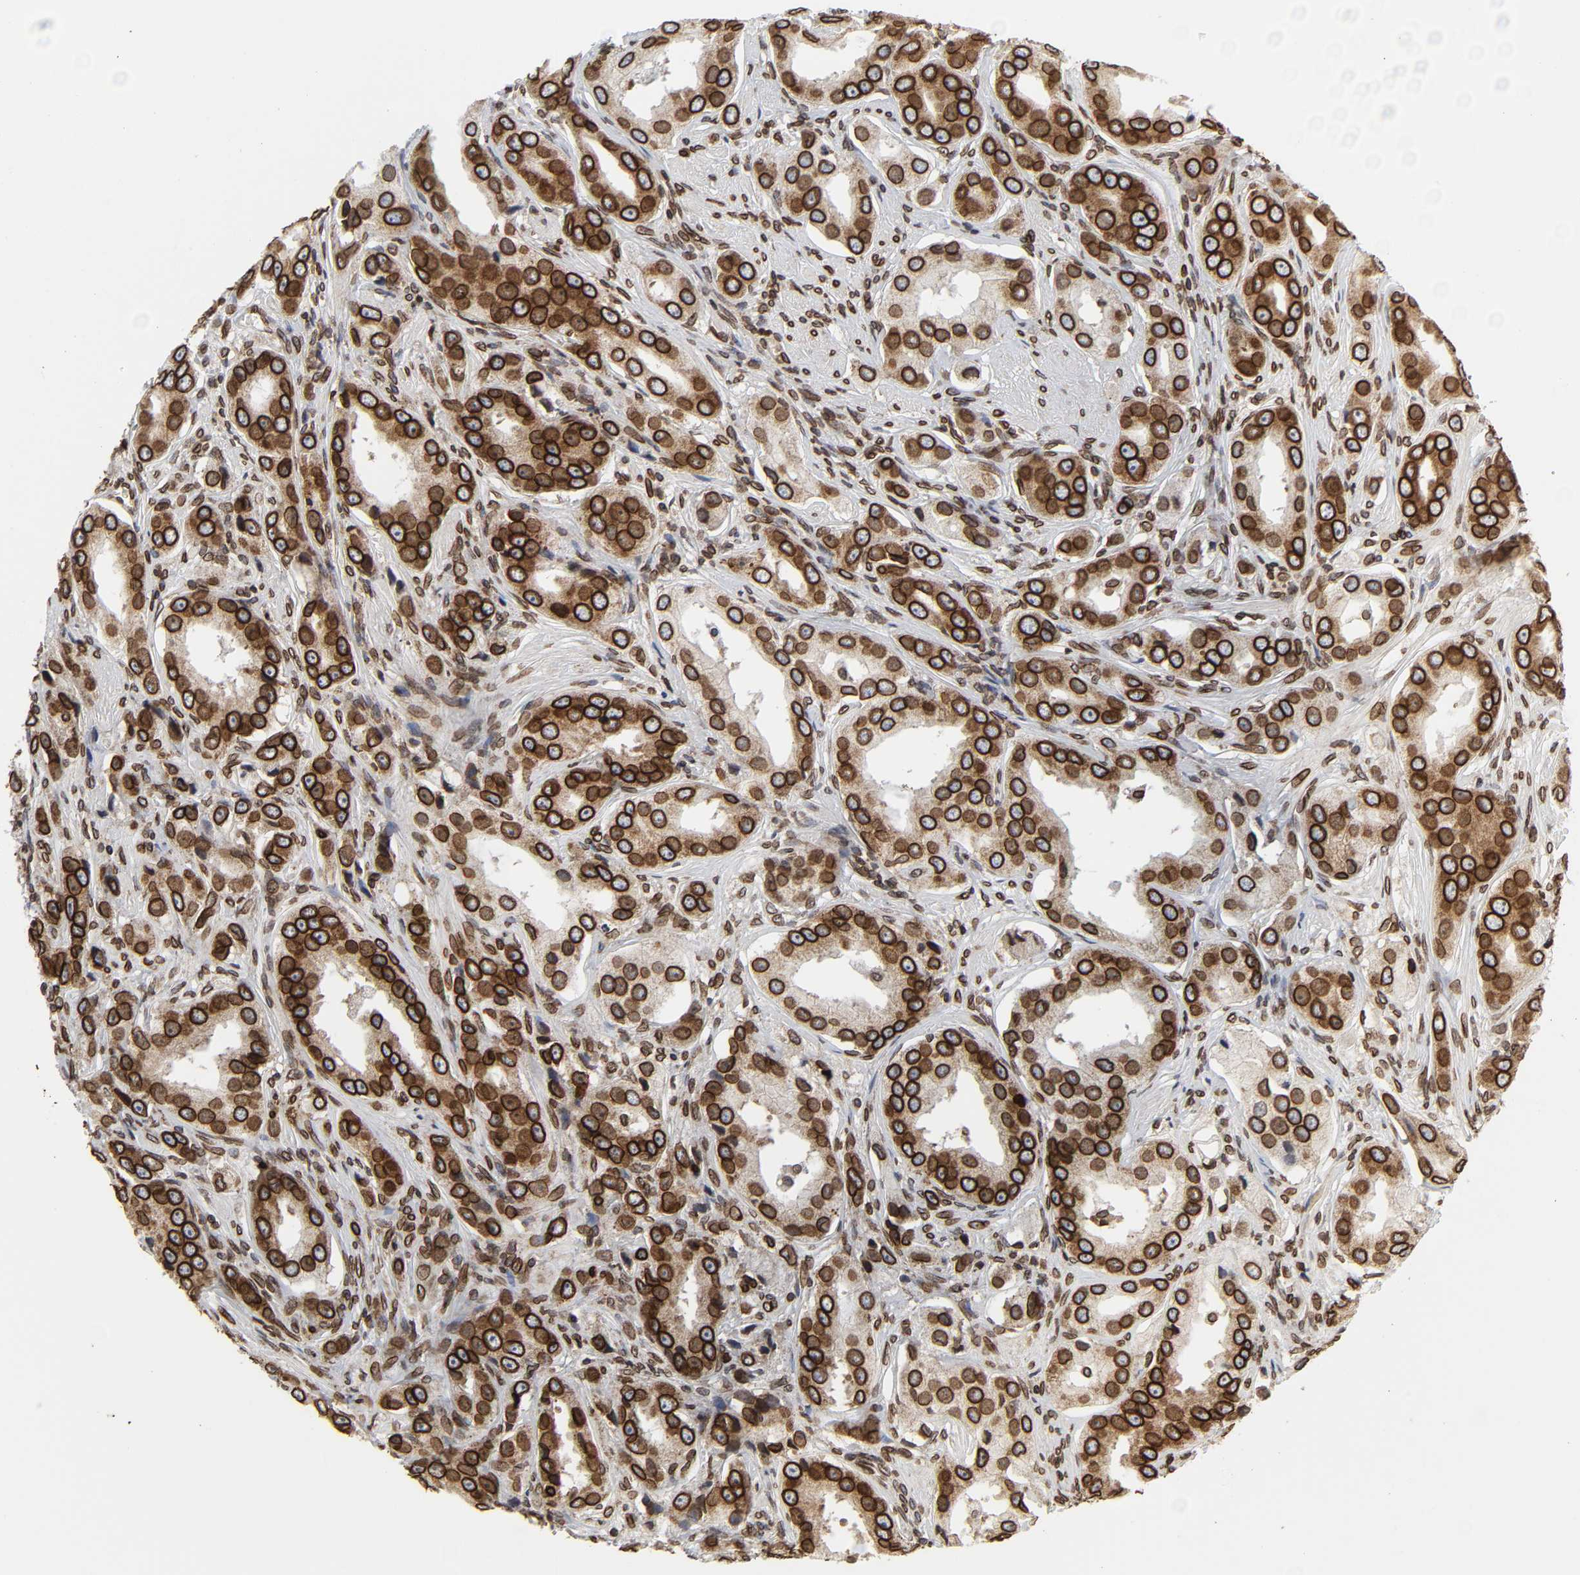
{"staining": {"intensity": "strong", "quantity": ">75%", "location": "cytoplasmic/membranous,nuclear"}, "tissue": "prostate cancer", "cell_type": "Tumor cells", "image_type": "cancer", "snomed": [{"axis": "morphology", "description": "Adenocarcinoma, Medium grade"}, {"axis": "topography", "description": "Prostate"}], "caption": "High-magnification brightfield microscopy of prostate medium-grade adenocarcinoma stained with DAB (3,3'-diaminobenzidine) (brown) and counterstained with hematoxylin (blue). tumor cells exhibit strong cytoplasmic/membranous and nuclear expression is identified in about>75% of cells.", "gene": "RANGAP1", "patient": {"sex": "male", "age": 53}}